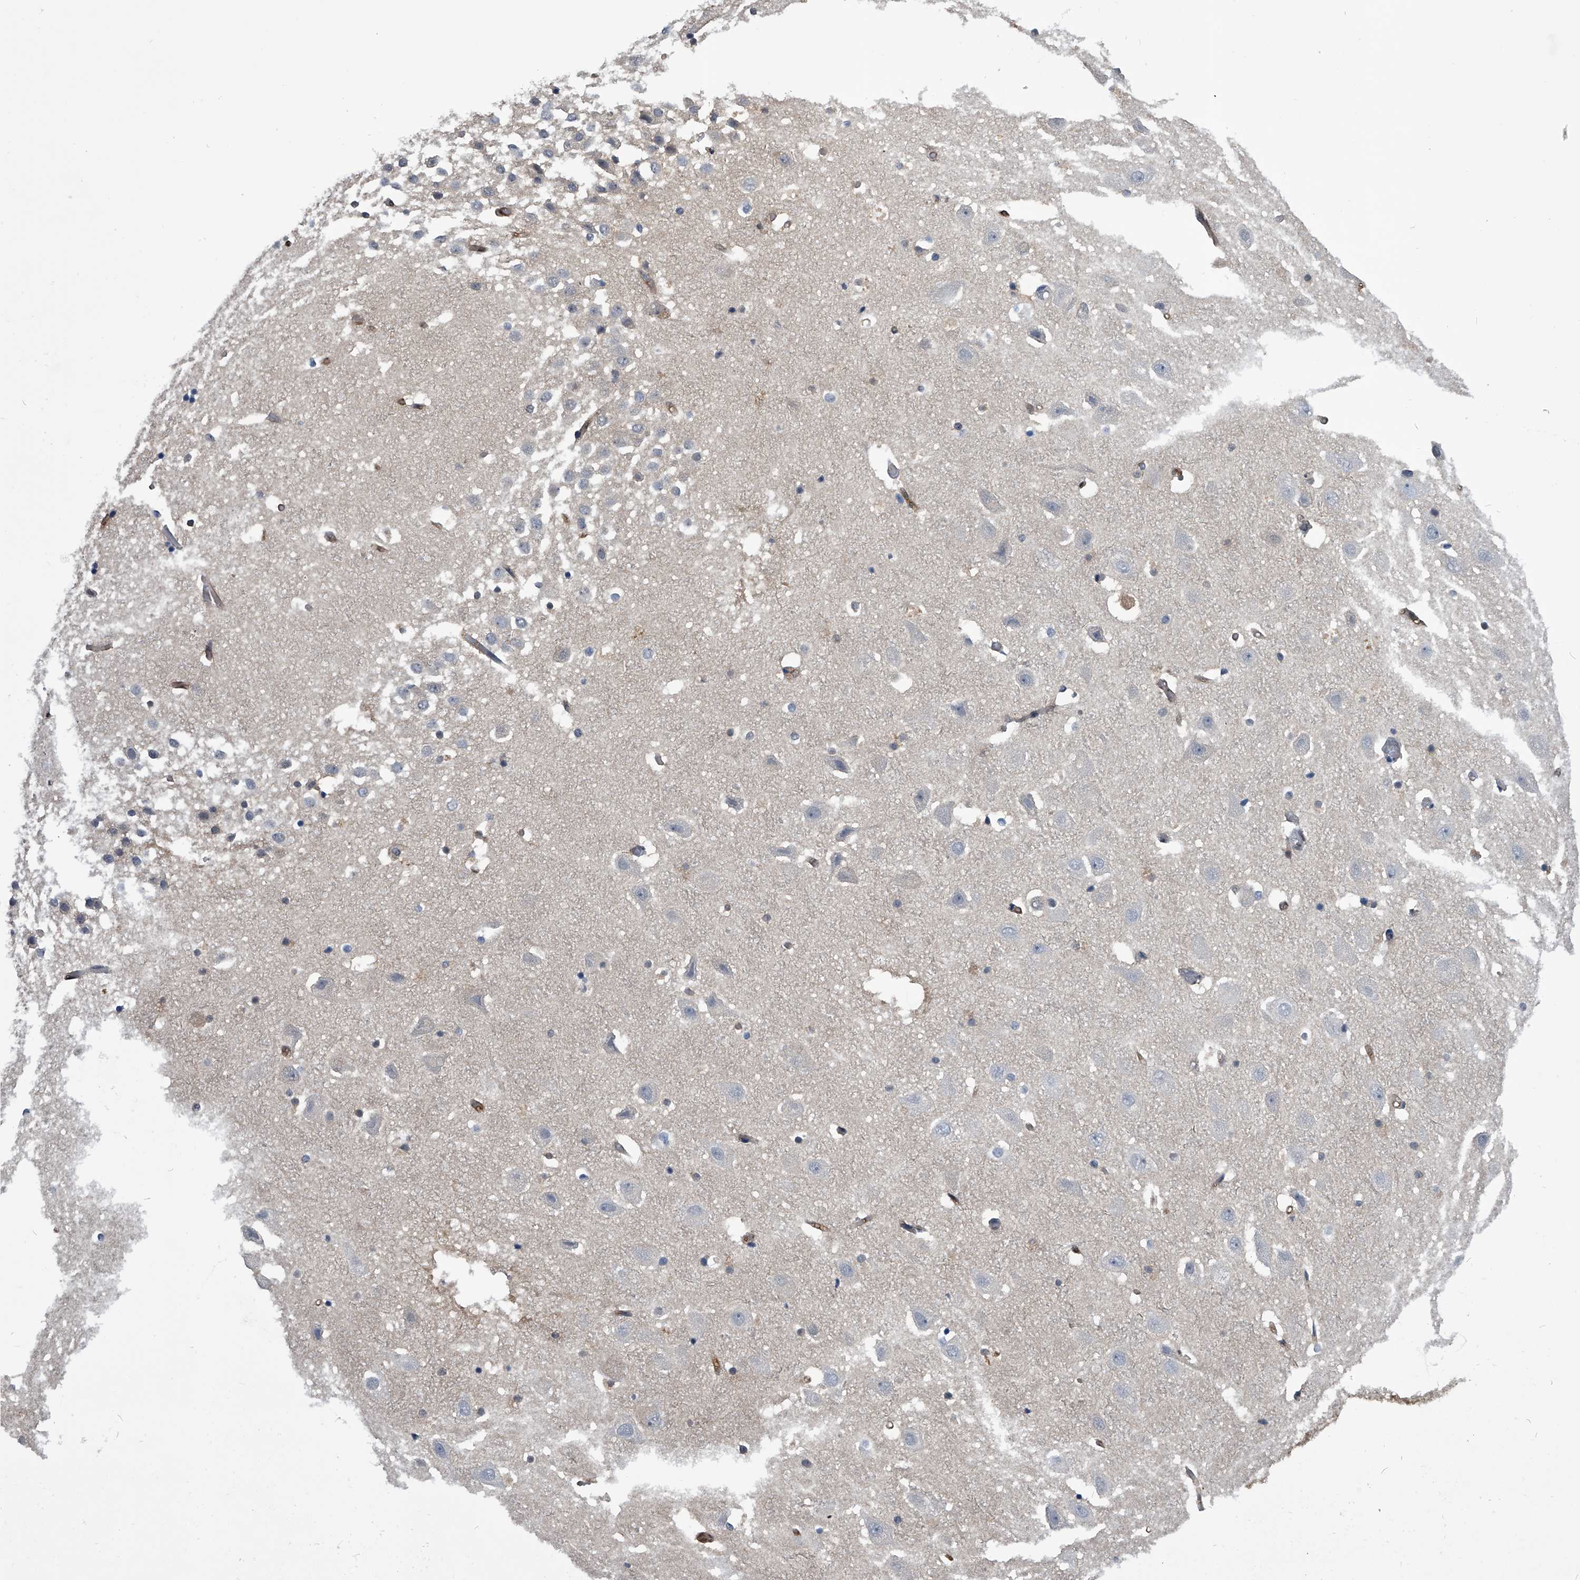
{"staining": {"intensity": "negative", "quantity": "none", "location": "none"}, "tissue": "hippocampus", "cell_type": "Glial cells", "image_type": "normal", "snomed": [{"axis": "morphology", "description": "Normal tissue, NOS"}, {"axis": "topography", "description": "Hippocampus"}], "caption": "Immunohistochemistry of normal human hippocampus exhibits no expression in glial cells. Nuclei are stained in blue.", "gene": "PDXK", "patient": {"sex": "female", "age": 52}}